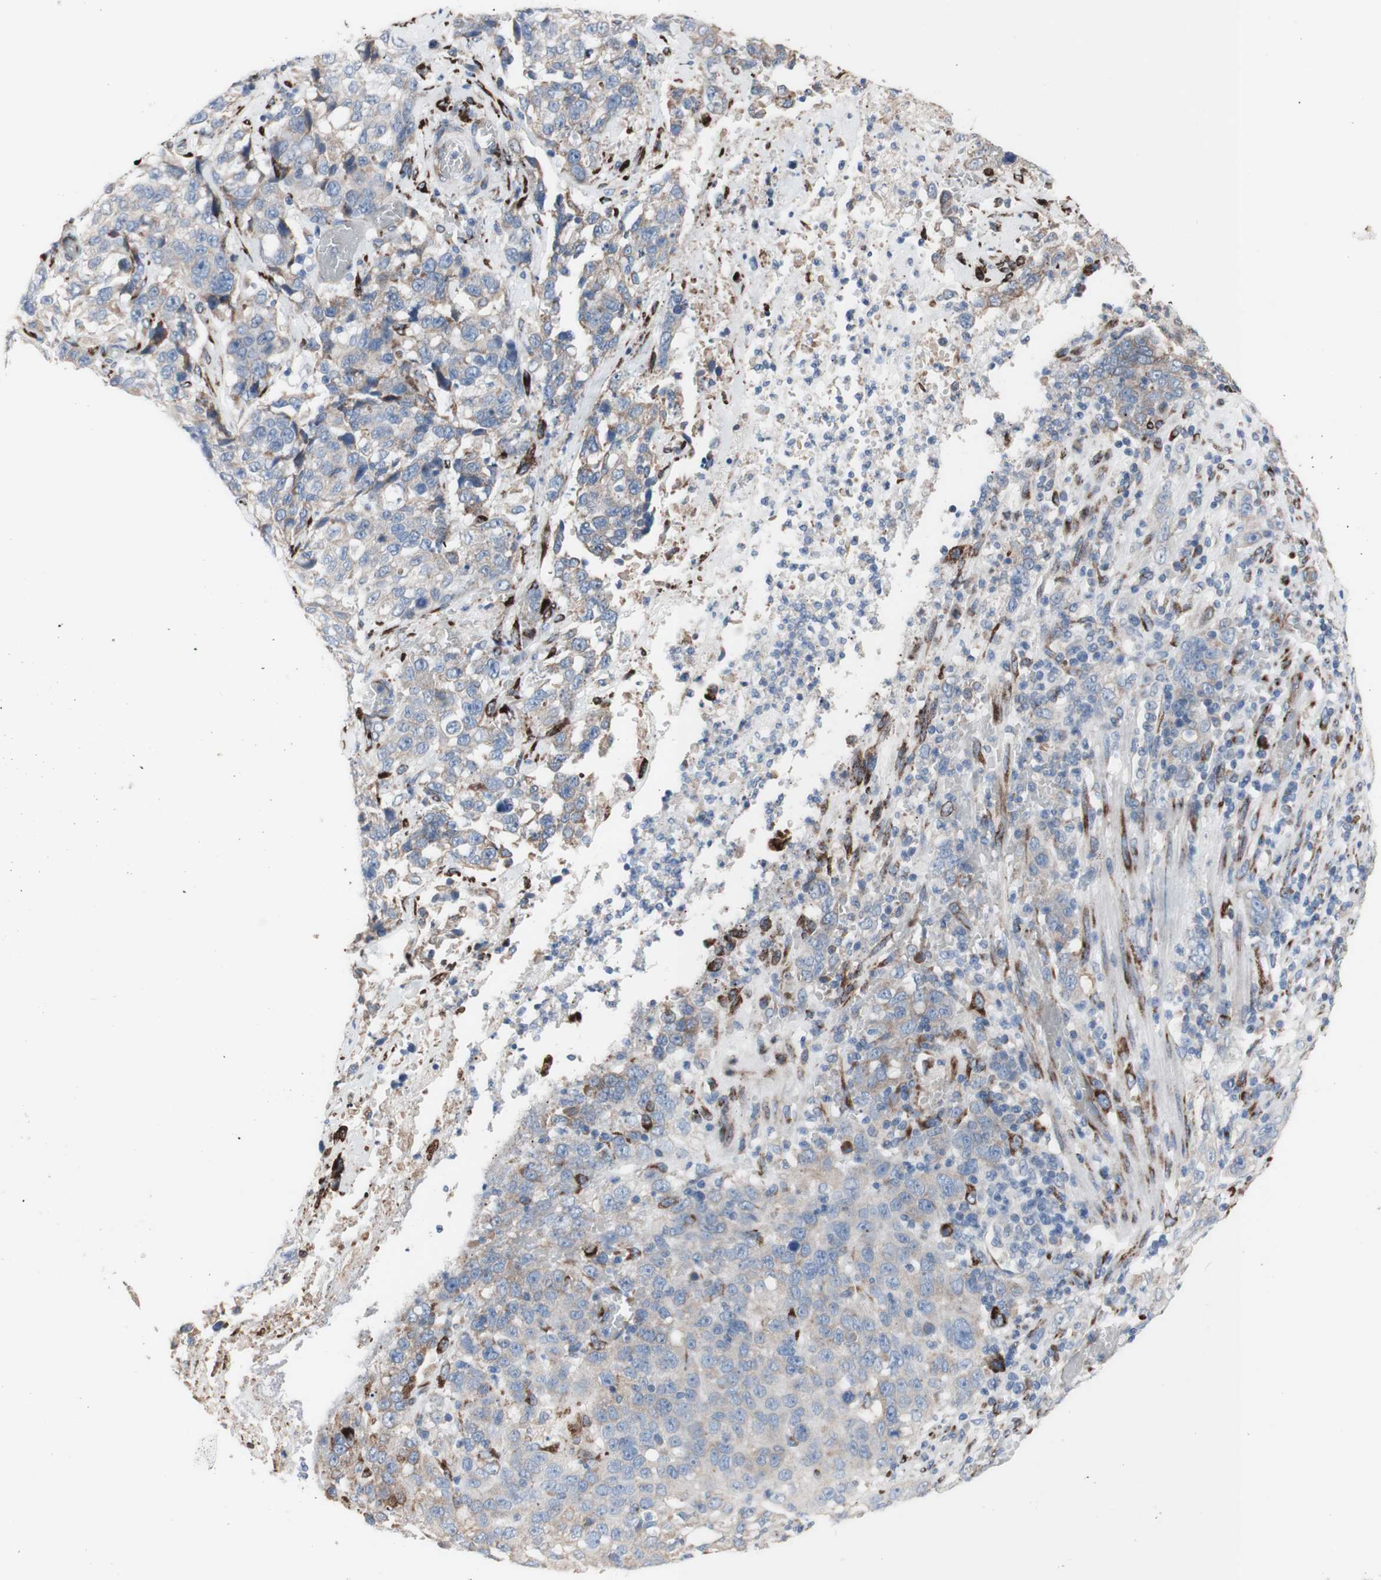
{"staining": {"intensity": "weak", "quantity": "<25%", "location": "cytoplasmic/membranous"}, "tissue": "stomach cancer", "cell_type": "Tumor cells", "image_type": "cancer", "snomed": [{"axis": "morphology", "description": "Normal tissue, NOS"}, {"axis": "morphology", "description": "Adenocarcinoma, NOS"}, {"axis": "topography", "description": "Stomach"}], "caption": "This photomicrograph is of adenocarcinoma (stomach) stained with immunohistochemistry to label a protein in brown with the nuclei are counter-stained blue. There is no staining in tumor cells.", "gene": "AGPAT5", "patient": {"sex": "male", "age": 48}}